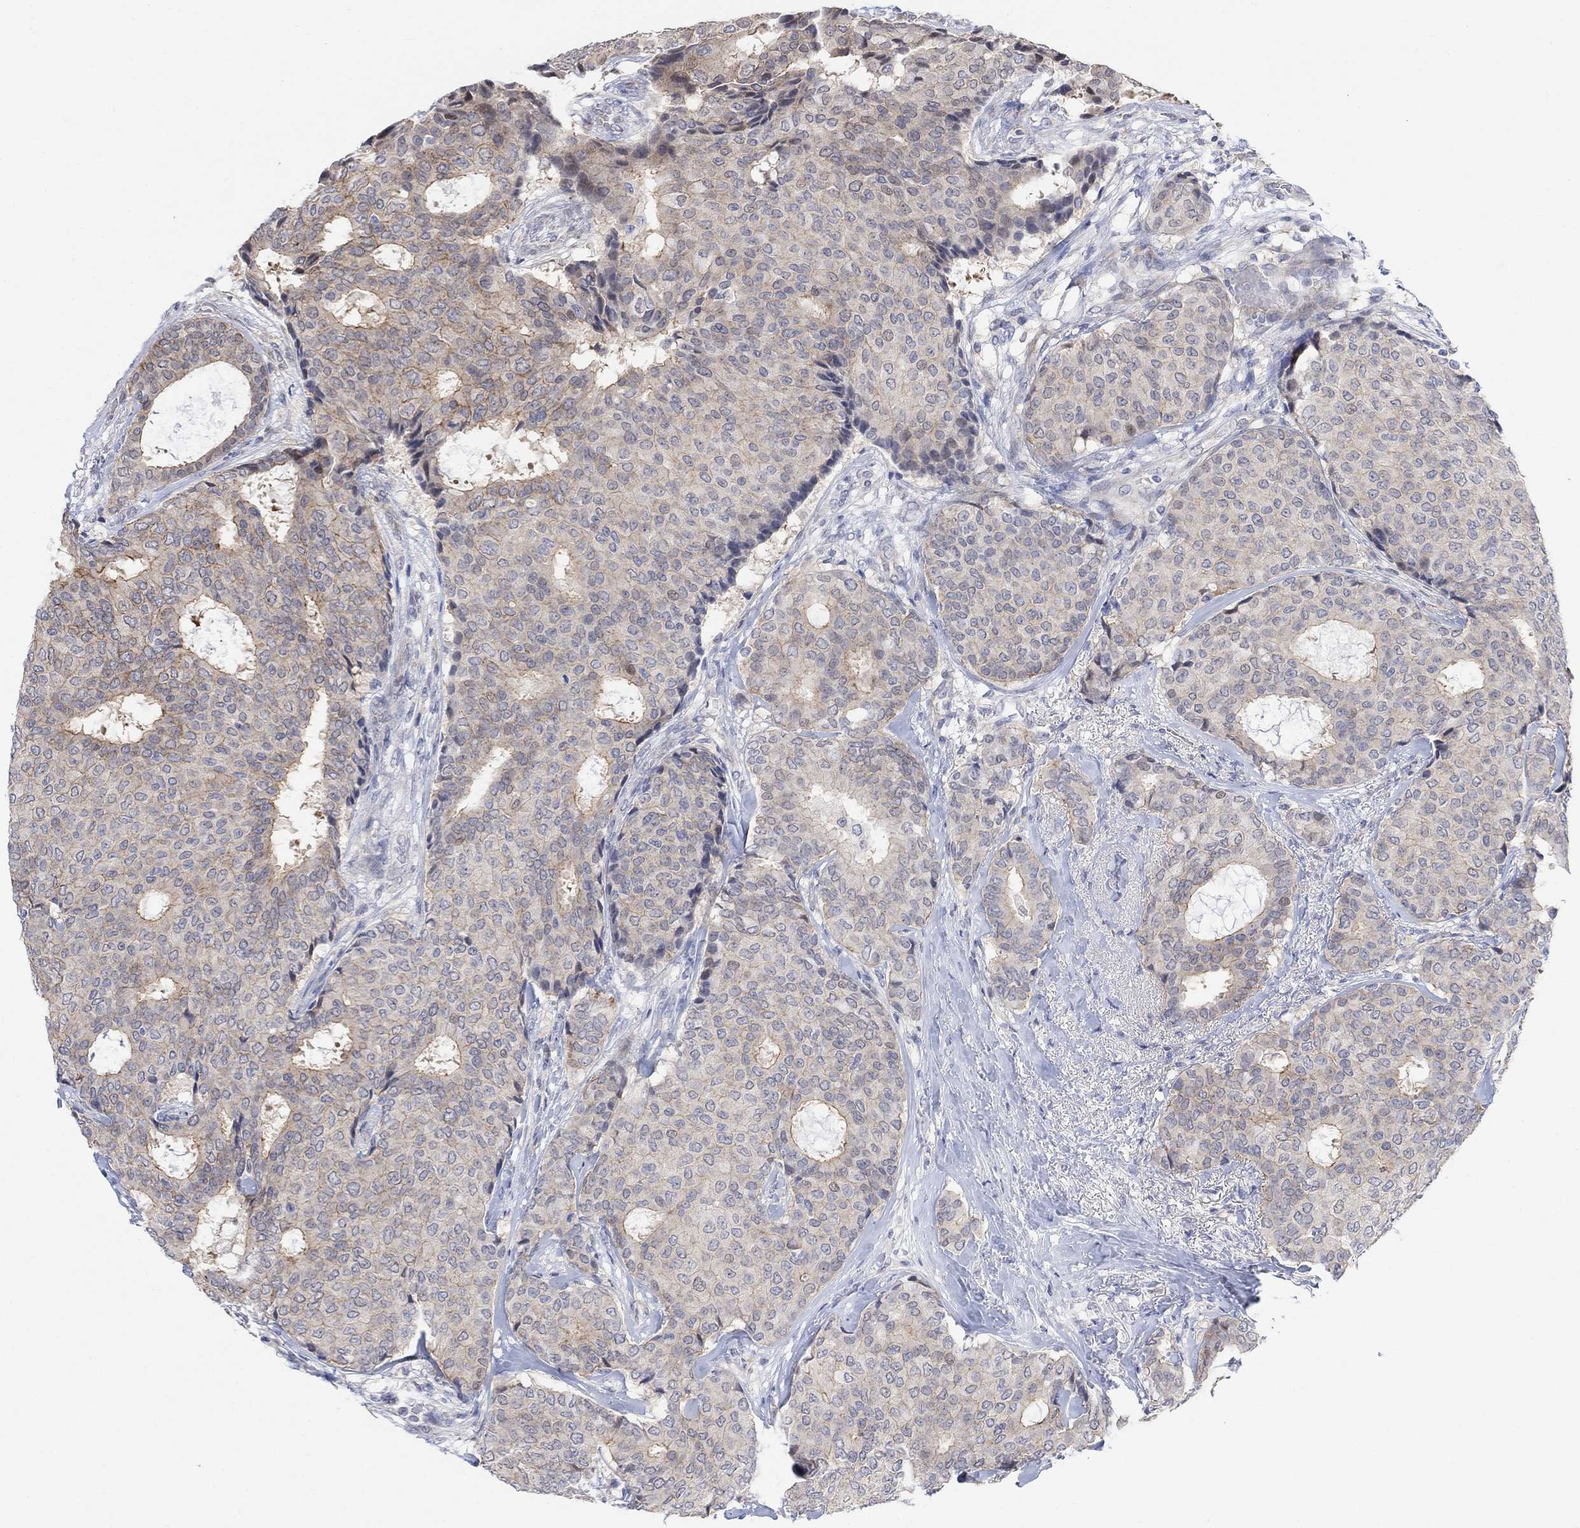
{"staining": {"intensity": "moderate", "quantity": "25%-75%", "location": "cytoplasmic/membranous"}, "tissue": "breast cancer", "cell_type": "Tumor cells", "image_type": "cancer", "snomed": [{"axis": "morphology", "description": "Duct carcinoma"}, {"axis": "topography", "description": "Breast"}], "caption": "Intraductal carcinoma (breast) tissue displays moderate cytoplasmic/membranous positivity in approximately 25%-75% of tumor cells", "gene": "CNTF", "patient": {"sex": "female", "age": 75}}